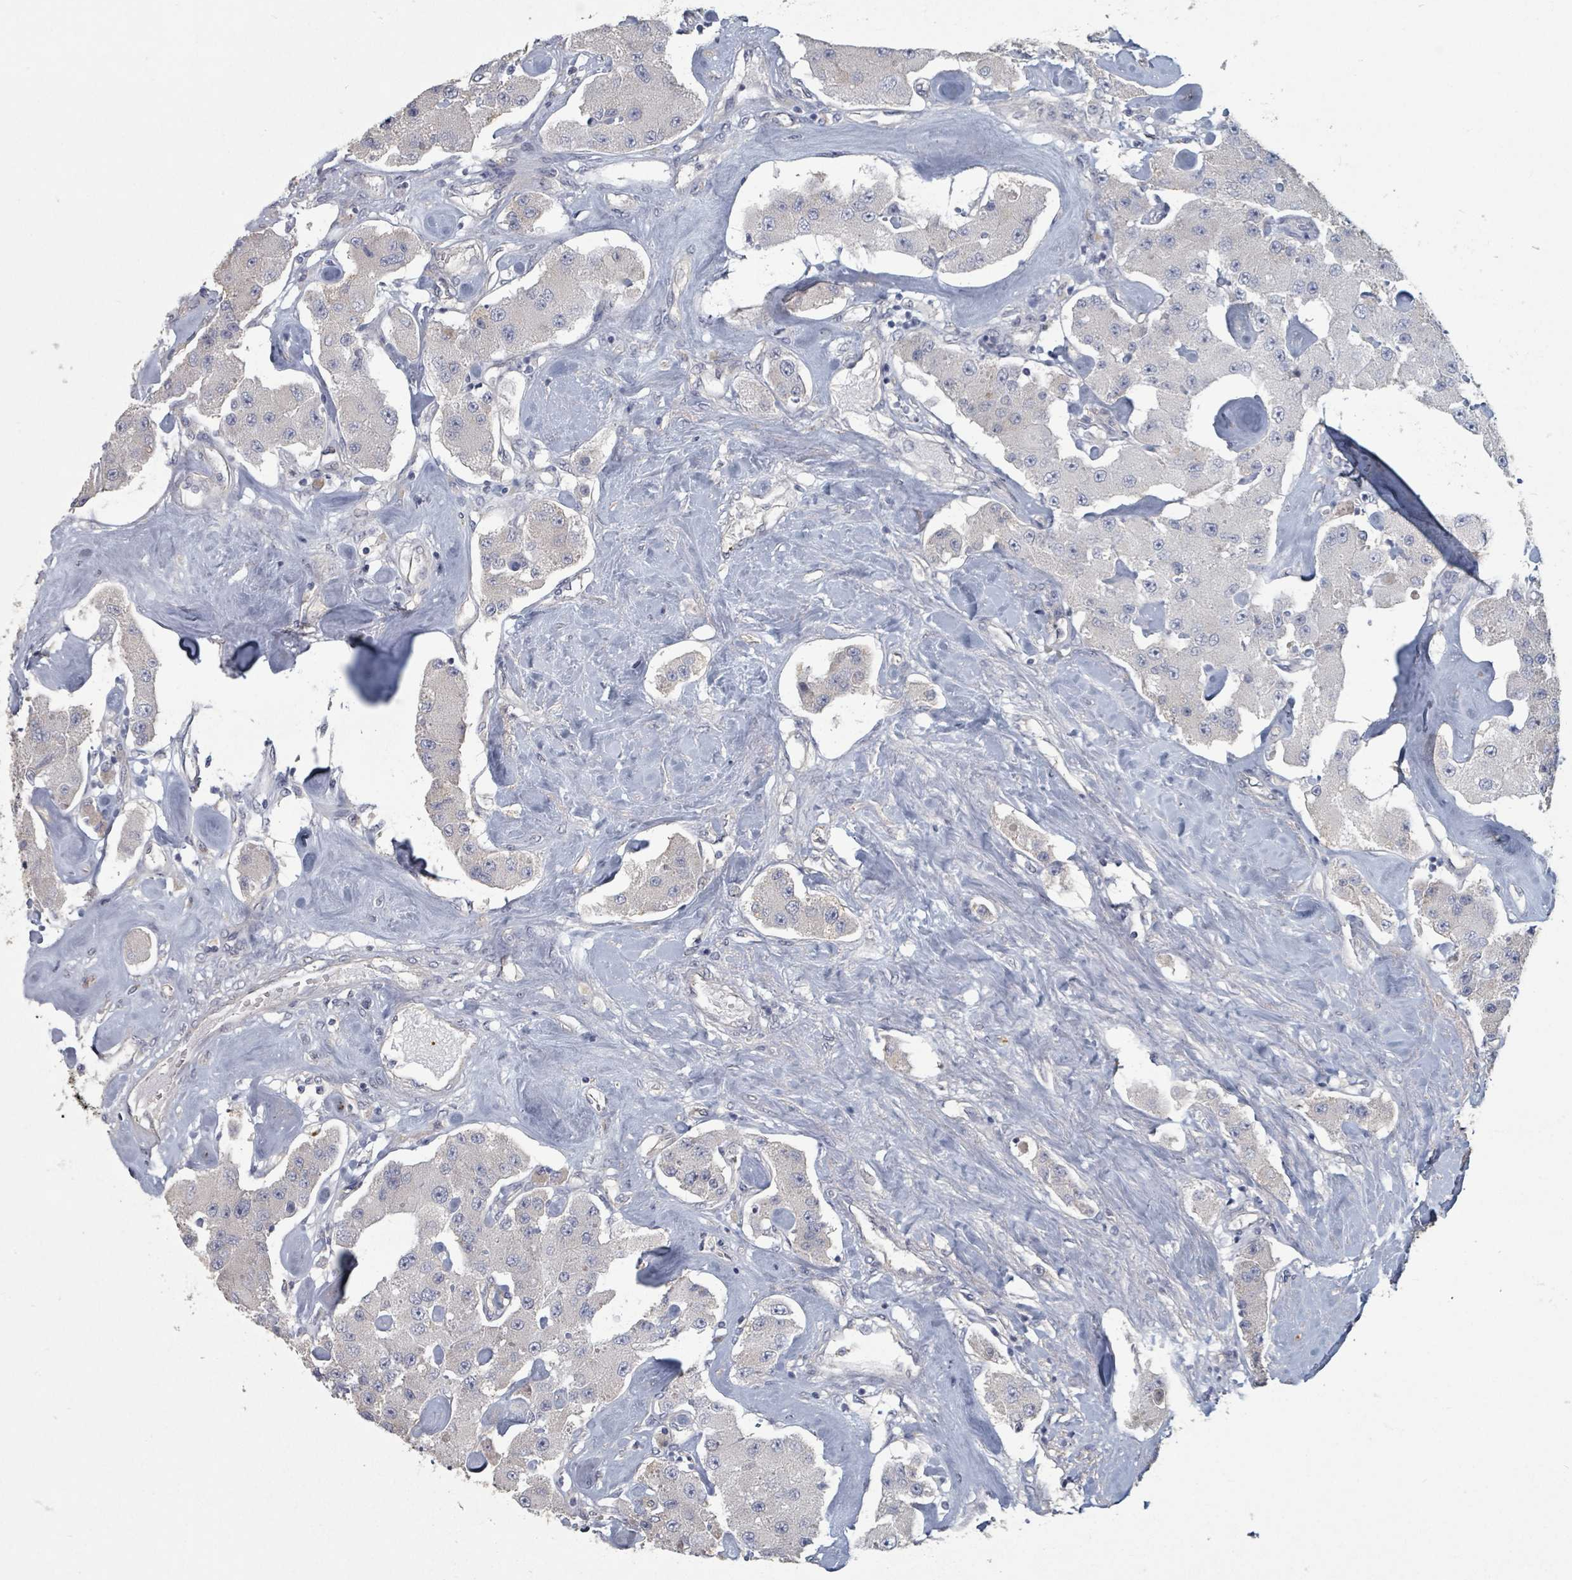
{"staining": {"intensity": "negative", "quantity": "none", "location": "none"}, "tissue": "carcinoid", "cell_type": "Tumor cells", "image_type": "cancer", "snomed": [{"axis": "morphology", "description": "Carcinoid, malignant, NOS"}, {"axis": "topography", "description": "Pancreas"}], "caption": "DAB (3,3'-diaminobenzidine) immunohistochemical staining of human carcinoid shows no significant expression in tumor cells. (DAB immunohistochemistry visualized using brightfield microscopy, high magnification).", "gene": "PLAUR", "patient": {"sex": "male", "age": 41}}